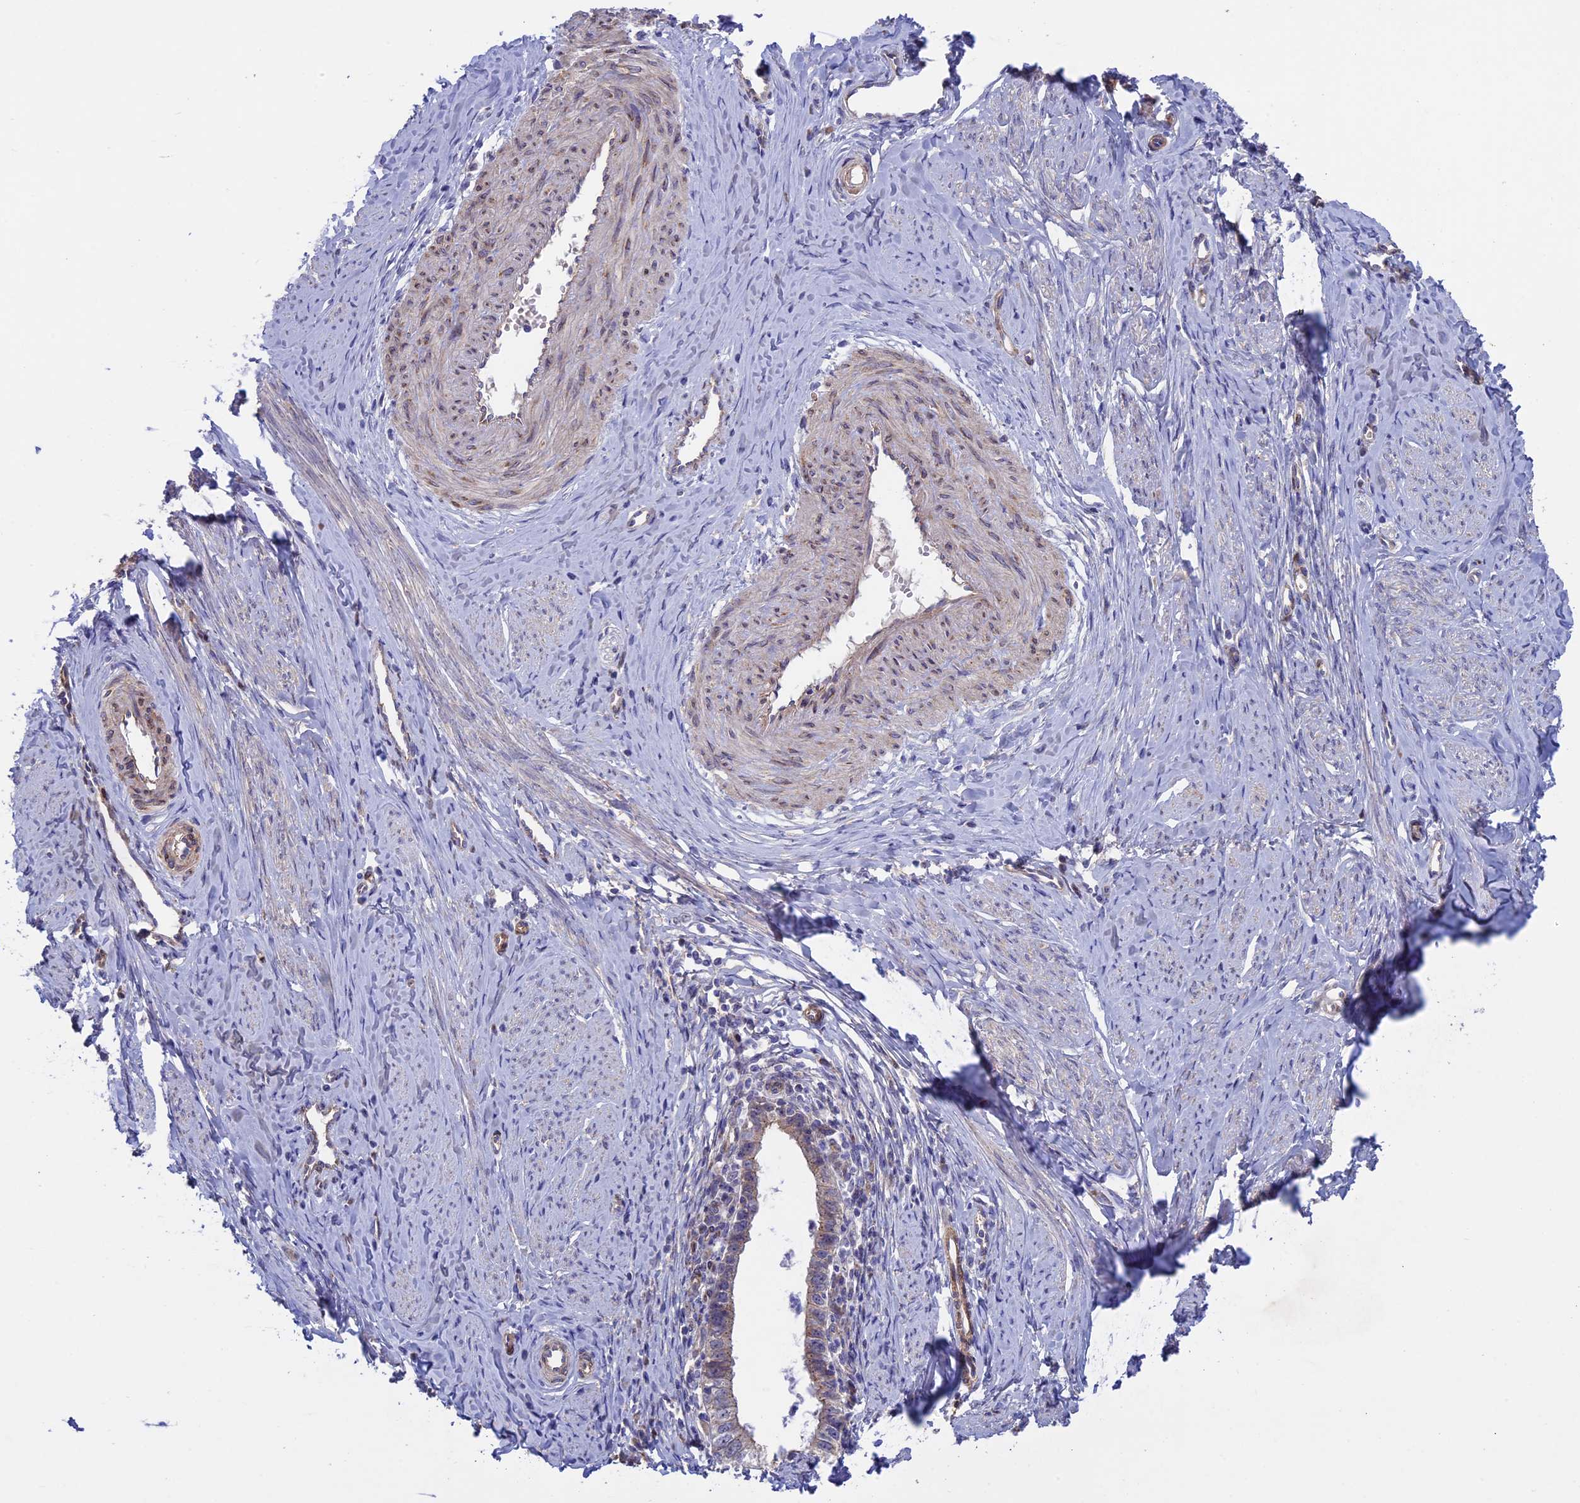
{"staining": {"intensity": "weak", "quantity": ">75%", "location": "cytoplasmic/membranous"}, "tissue": "cervical cancer", "cell_type": "Tumor cells", "image_type": "cancer", "snomed": [{"axis": "morphology", "description": "Adenocarcinoma, NOS"}, {"axis": "topography", "description": "Cervix"}], "caption": "Human cervical cancer (adenocarcinoma) stained with a protein marker exhibits weak staining in tumor cells.", "gene": "ETFDH", "patient": {"sex": "female", "age": 36}}